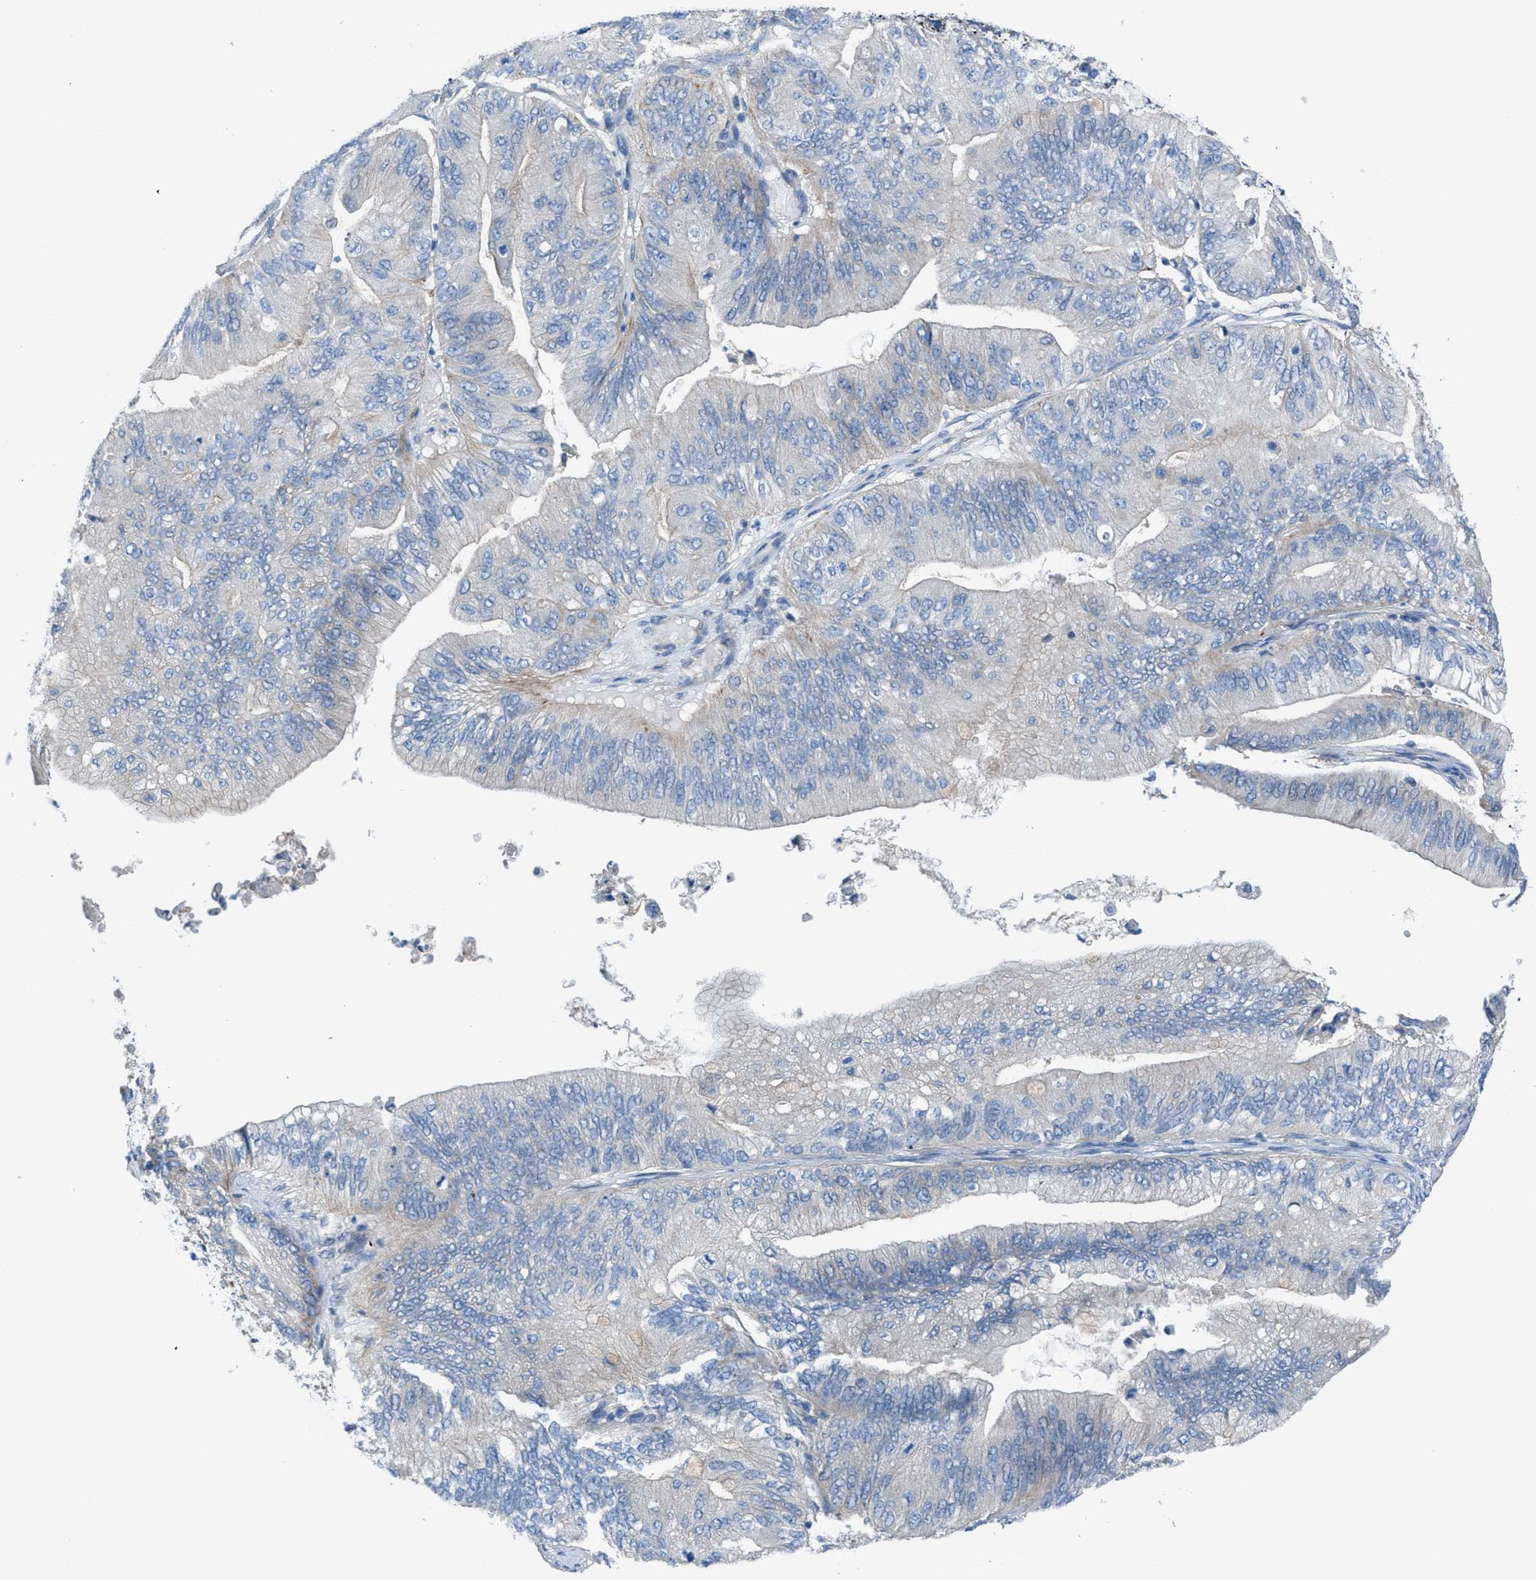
{"staining": {"intensity": "negative", "quantity": "none", "location": "none"}, "tissue": "ovarian cancer", "cell_type": "Tumor cells", "image_type": "cancer", "snomed": [{"axis": "morphology", "description": "Cystadenocarcinoma, mucinous, NOS"}, {"axis": "topography", "description": "Ovary"}], "caption": "Immunohistochemistry photomicrograph of neoplastic tissue: mucinous cystadenocarcinoma (ovarian) stained with DAB exhibits no significant protein positivity in tumor cells.", "gene": "EGFR", "patient": {"sex": "female", "age": 61}}